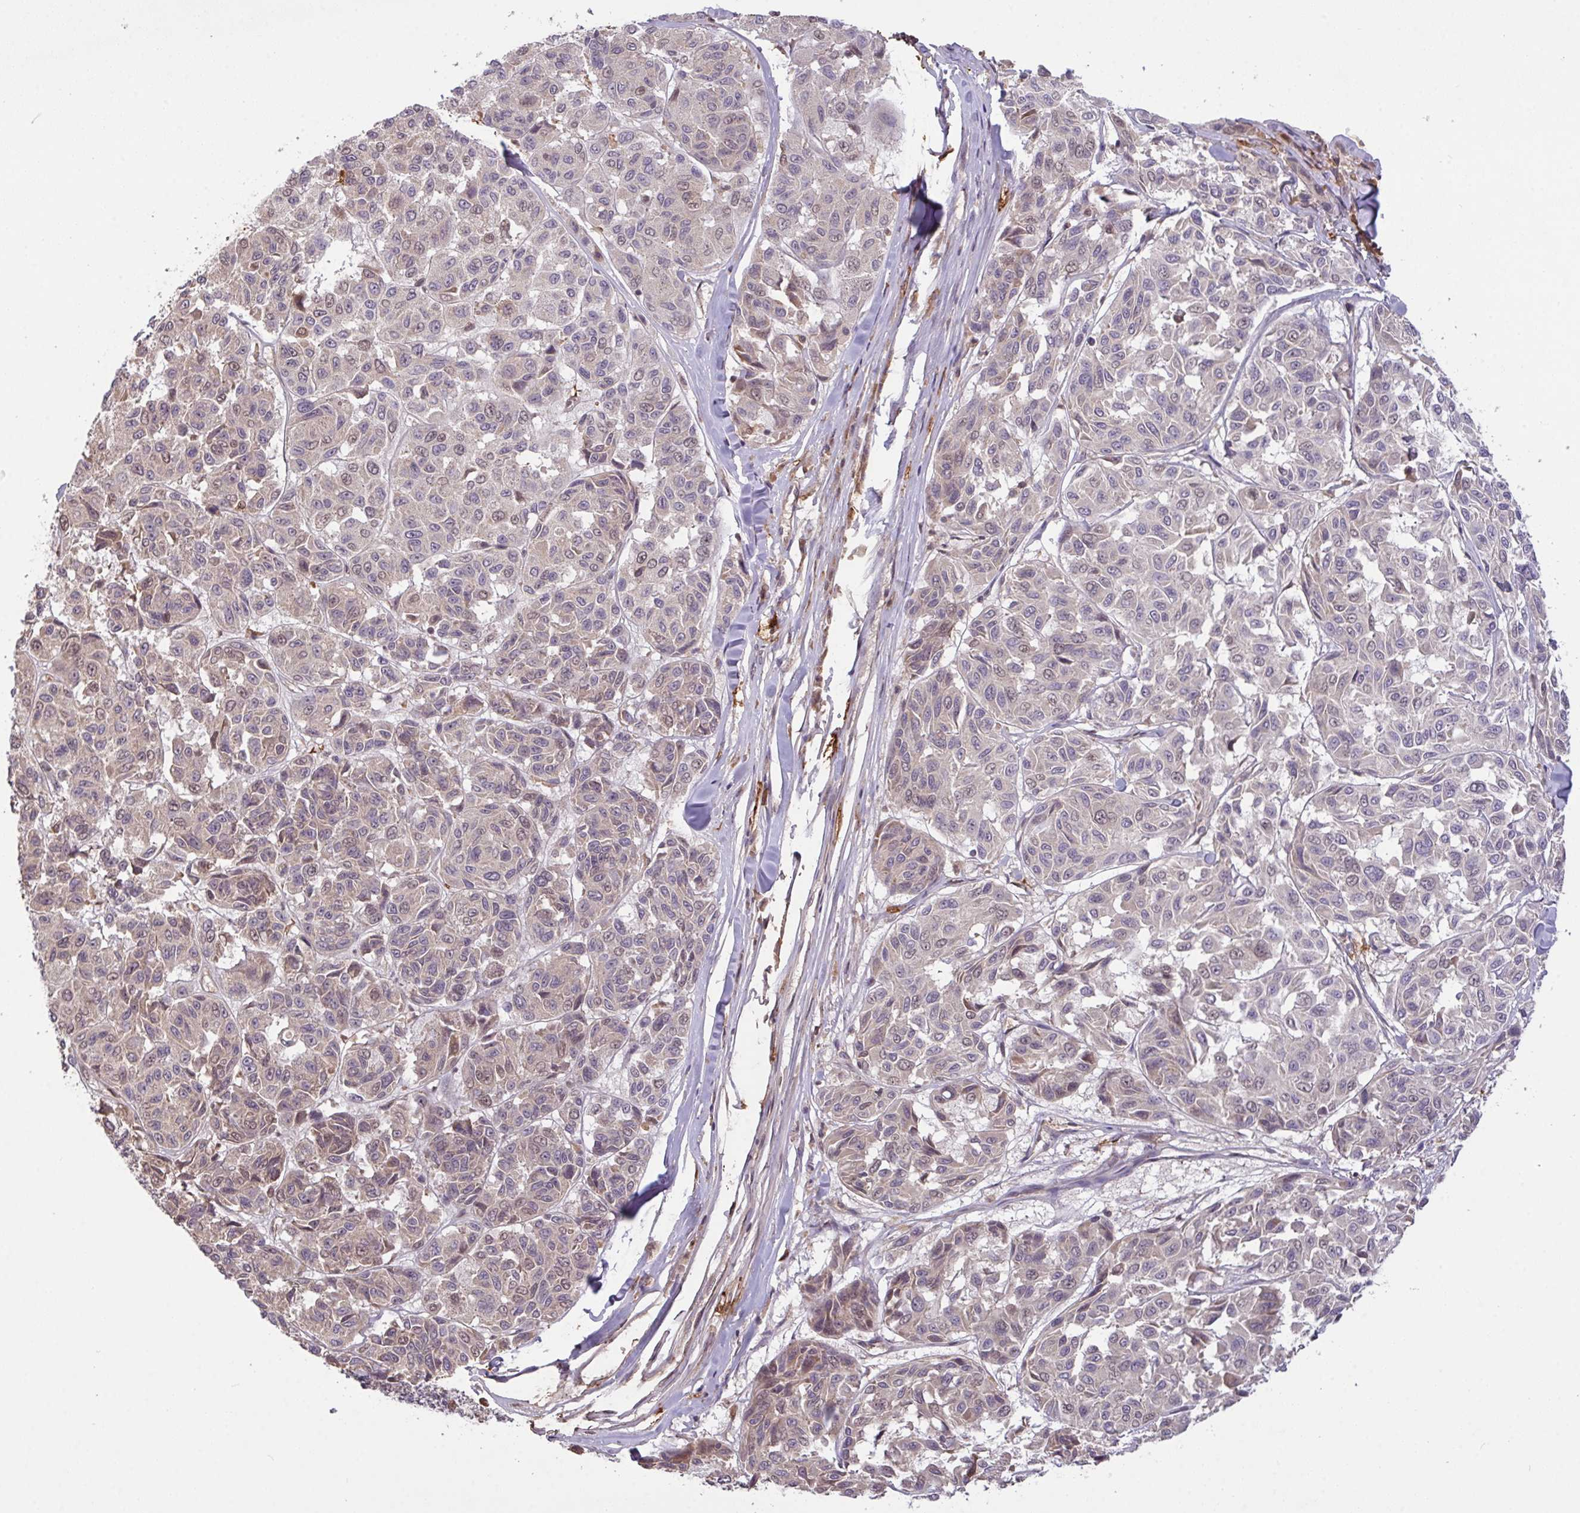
{"staining": {"intensity": "negative", "quantity": "none", "location": "none"}, "tissue": "melanoma", "cell_type": "Tumor cells", "image_type": "cancer", "snomed": [{"axis": "morphology", "description": "Malignant melanoma, NOS"}, {"axis": "topography", "description": "Skin"}], "caption": "Immunohistochemical staining of malignant melanoma displays no significant staining in tumor cells. The staining was performed using DAB (3,3'-diaminobenzidine) to visualize the protein expression in brown, while the nuclei were stained in blue with hematoxylin (Magnification: 20x).", "gene": "FCER1A", "patient": {"sex": "female", "age": 66}}